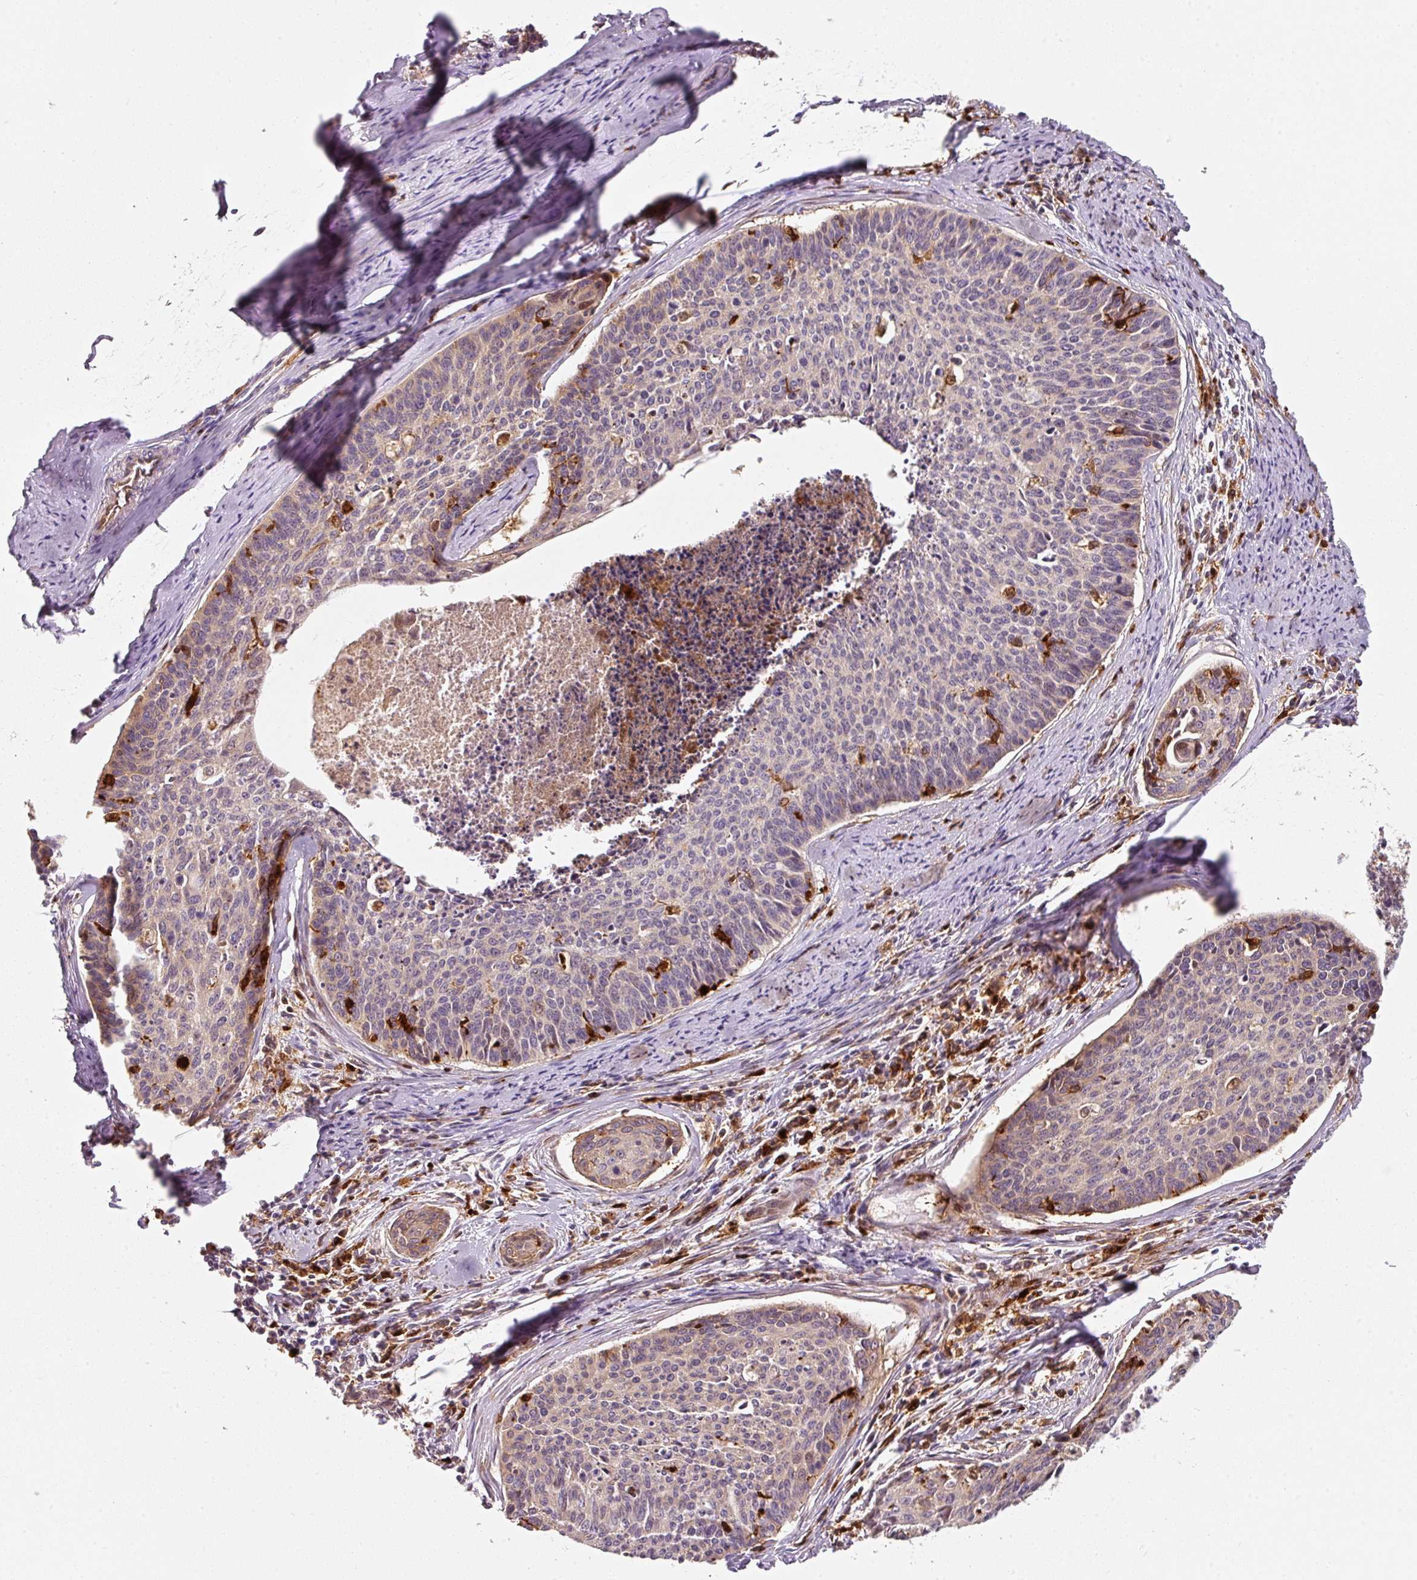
{"staining": {"intensity": "weak", "quantity": "25%-75%", "location": "cytoplasmic/membranous"}, "tissue": "cervical cancer", "cell_type": "Tumor cells", "image_type": "cancer", "snomed": [{"axis": "morphology", "description": "Squamous cell carcinoma, NOS"}, {"axis": "topography", "description": "Cervix"}], "caption": "Tumor cells reveal low levels of weak cytoplasmic/membranous expression in approximately 25%-75% of cells in human cervical cancer (squamous cell carcinoma).", "gene": "IQGAP2", "patient": {"sex": "female", "age": 55}}